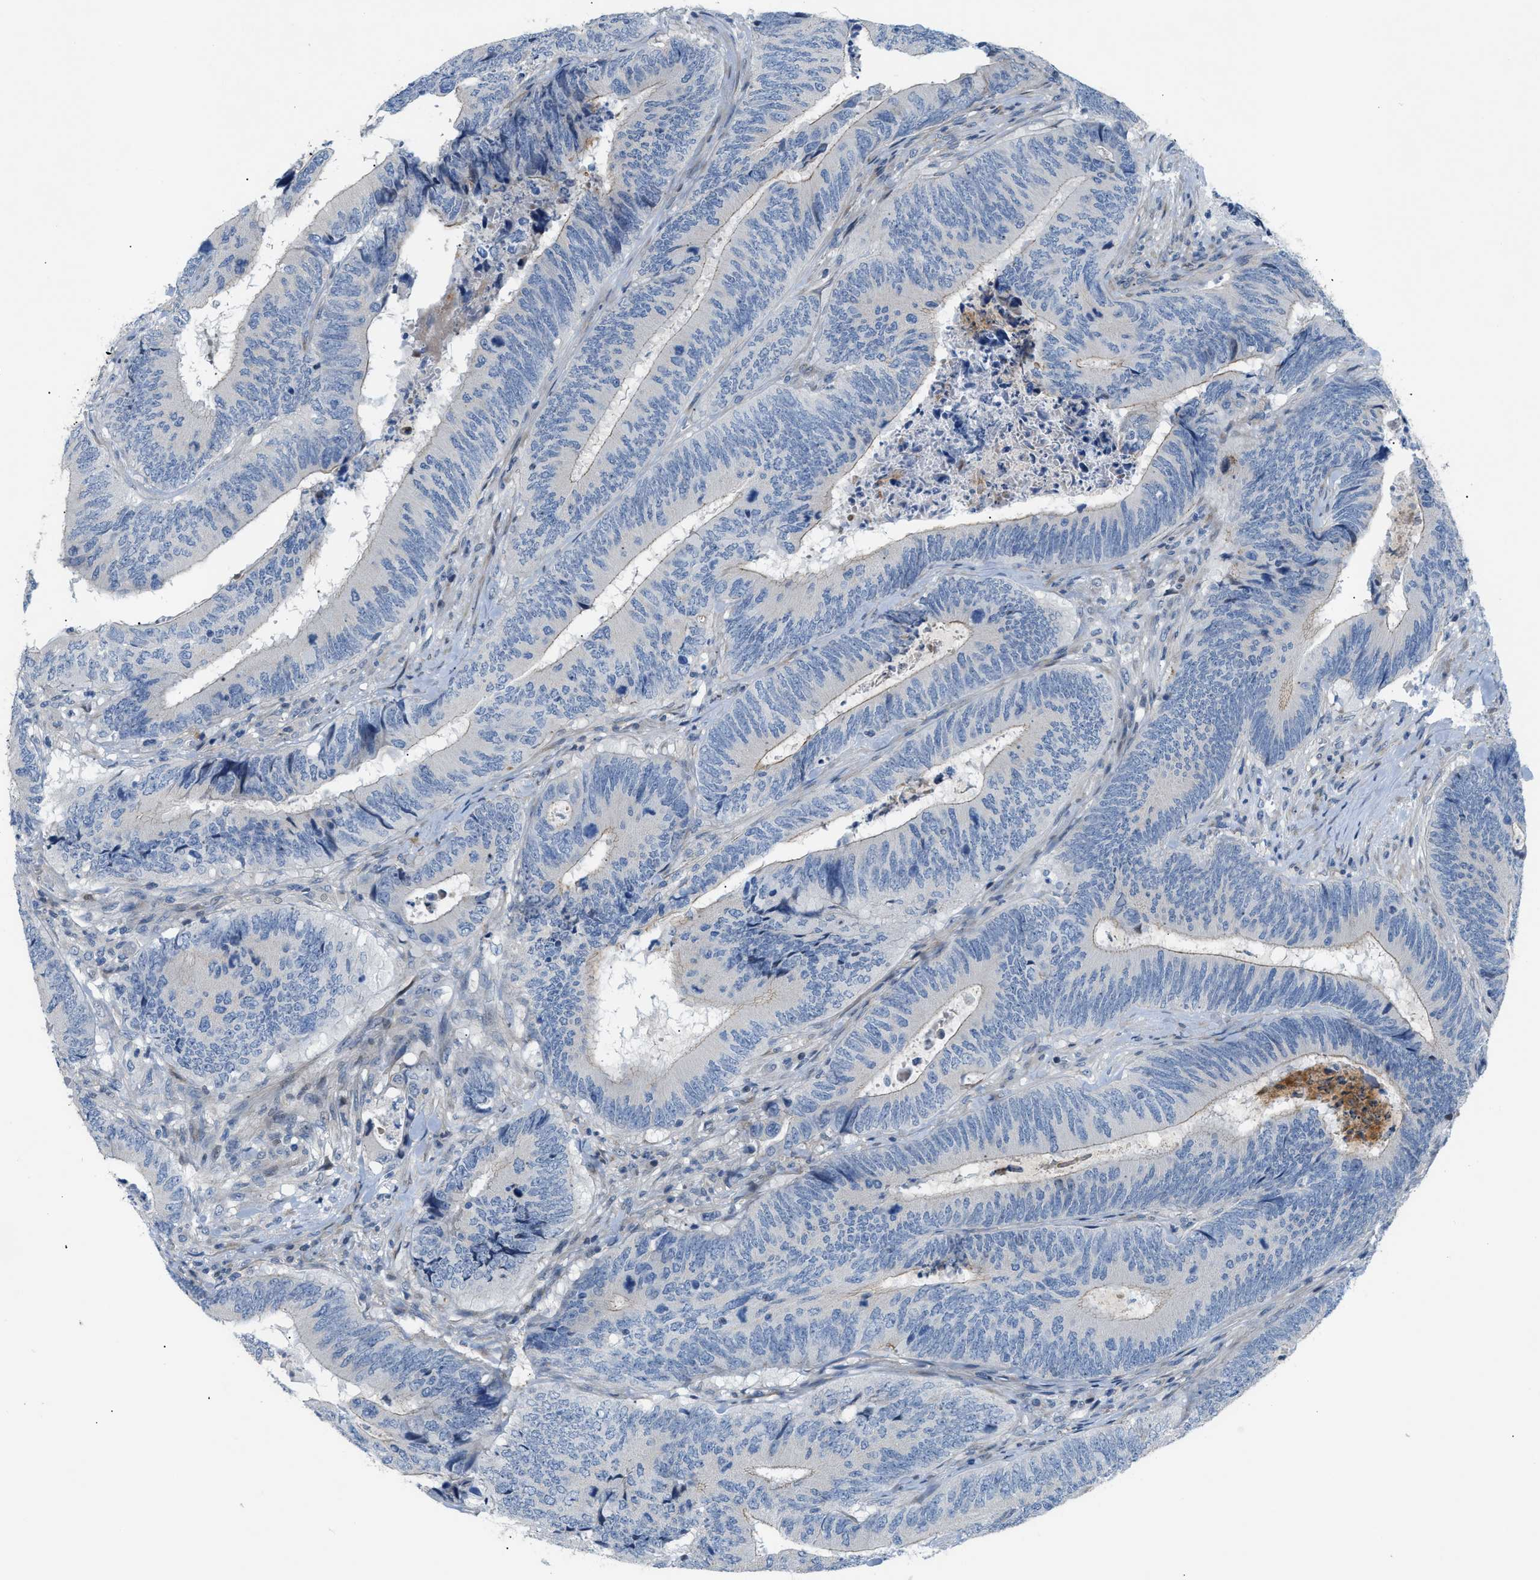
{"staining": {"intensity": "negative", "quantity": "none", "location": "none"}, "tissue": "colorectal cancer", "cell_type": "Tumor cells", "image_type": "cancer", "snomed": [{"axis": "morphology", "description": "Normal tissue, NOS"}, {"axis": "morphology", "description": "Adenocarcinoma, NOS"}, {"axis": "topography", "description": "Colon"}], "caption": "The immunohistochemistry (IHC) micrograph has no significant staining in tumor cells of adenocarcinoma (colorectal) tissue.", "gene": "FDCSP", "patient": {"sex": "male", "age": 56}}